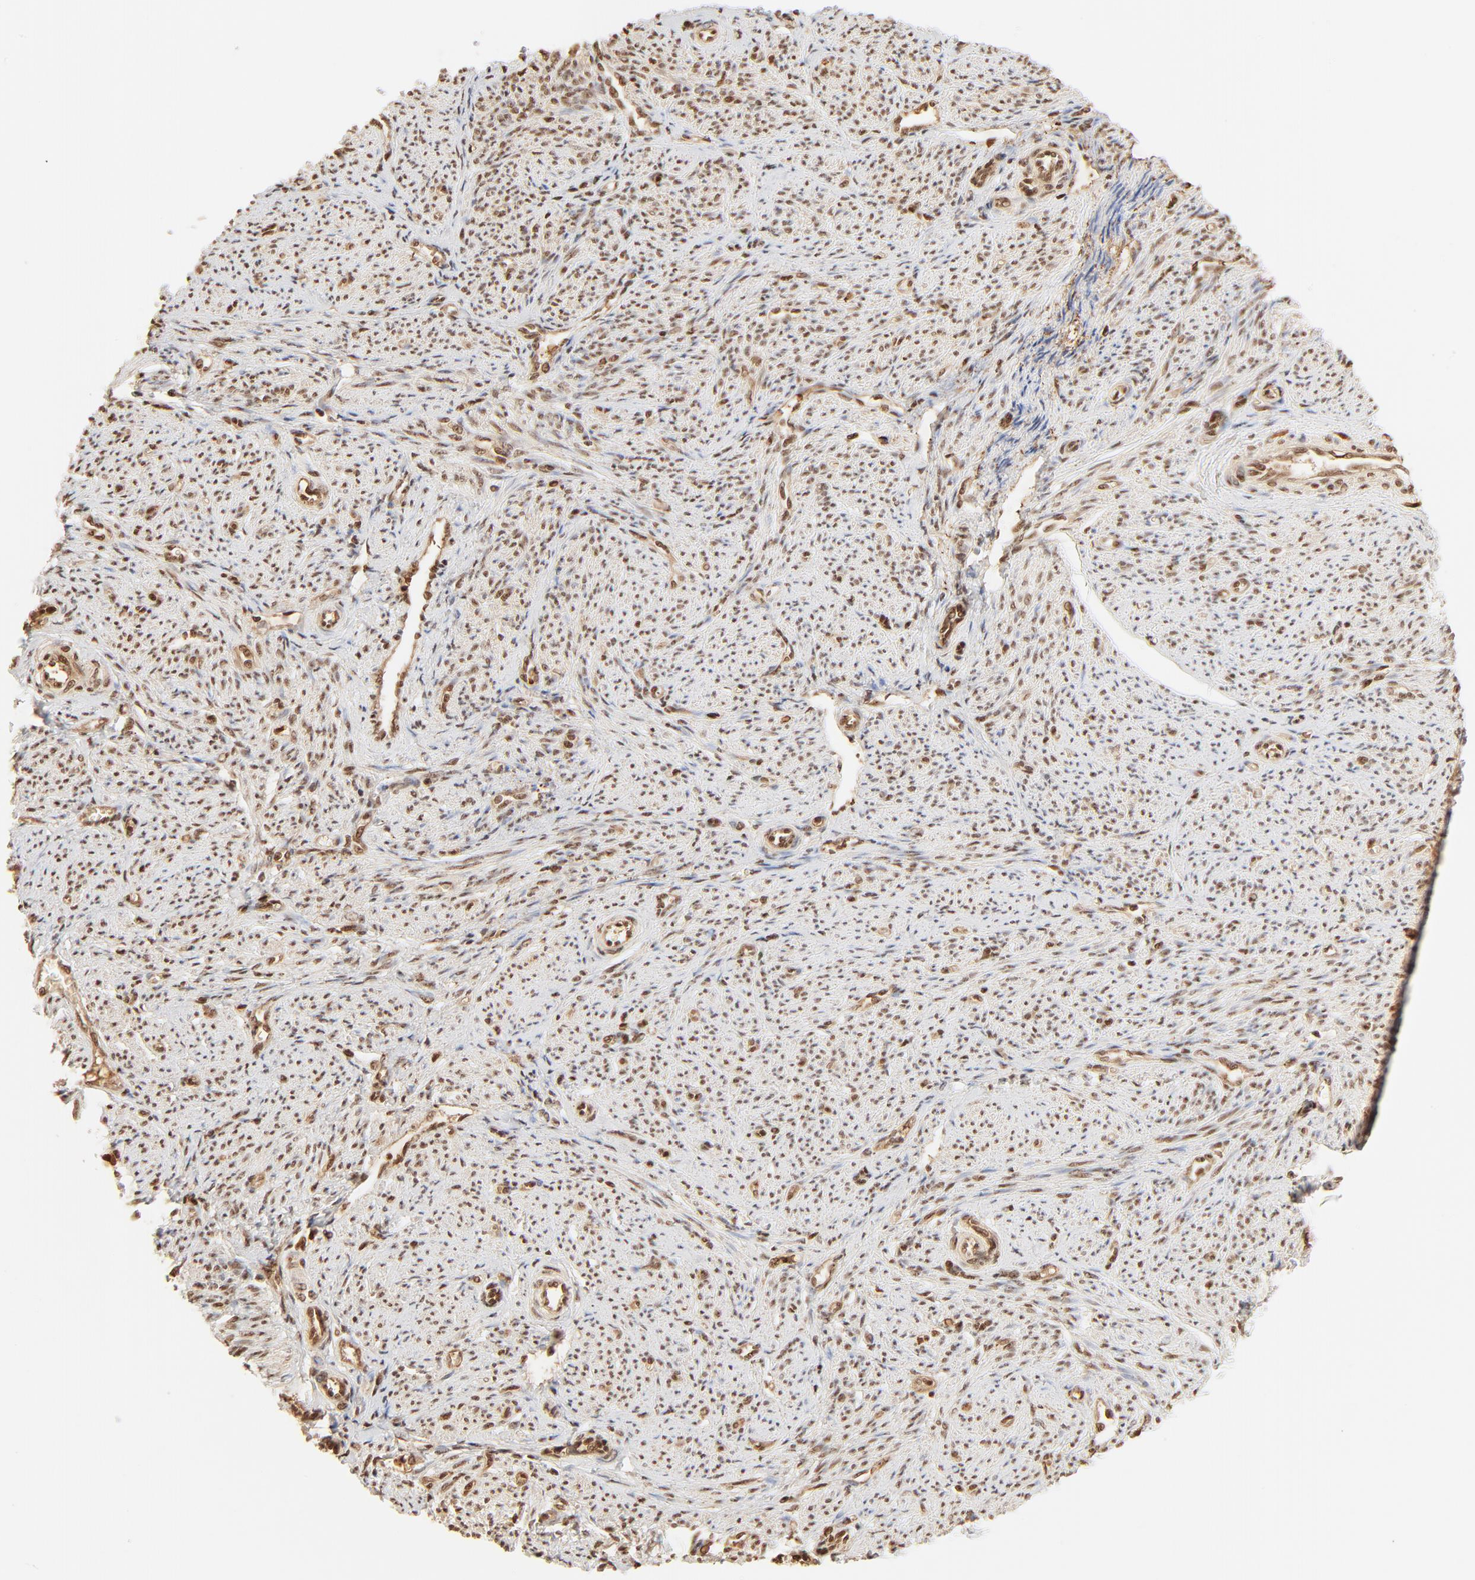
{"staining": {"intensity": "moderate", "quantity": "25%-75%", "location": "nuclear"}, "tissue": "smooth muscle", "cell_type": "Smooth muscle cells", "image_type": "normal", "snomed": [{"axis": "morphology", "description": "Normal tissue, NOS"}, {"axis": "topography", "description": "Smooth muscle"}], "caption": "Smooth muscle stained for a protein exhibits moderate nuclear positivity in smooth muscle cells. The protein of interest is shown in brown color, while the nuclei are stained blue.", "gene": "FAM50A", "patient": {"sex": "female", "age": 65}}